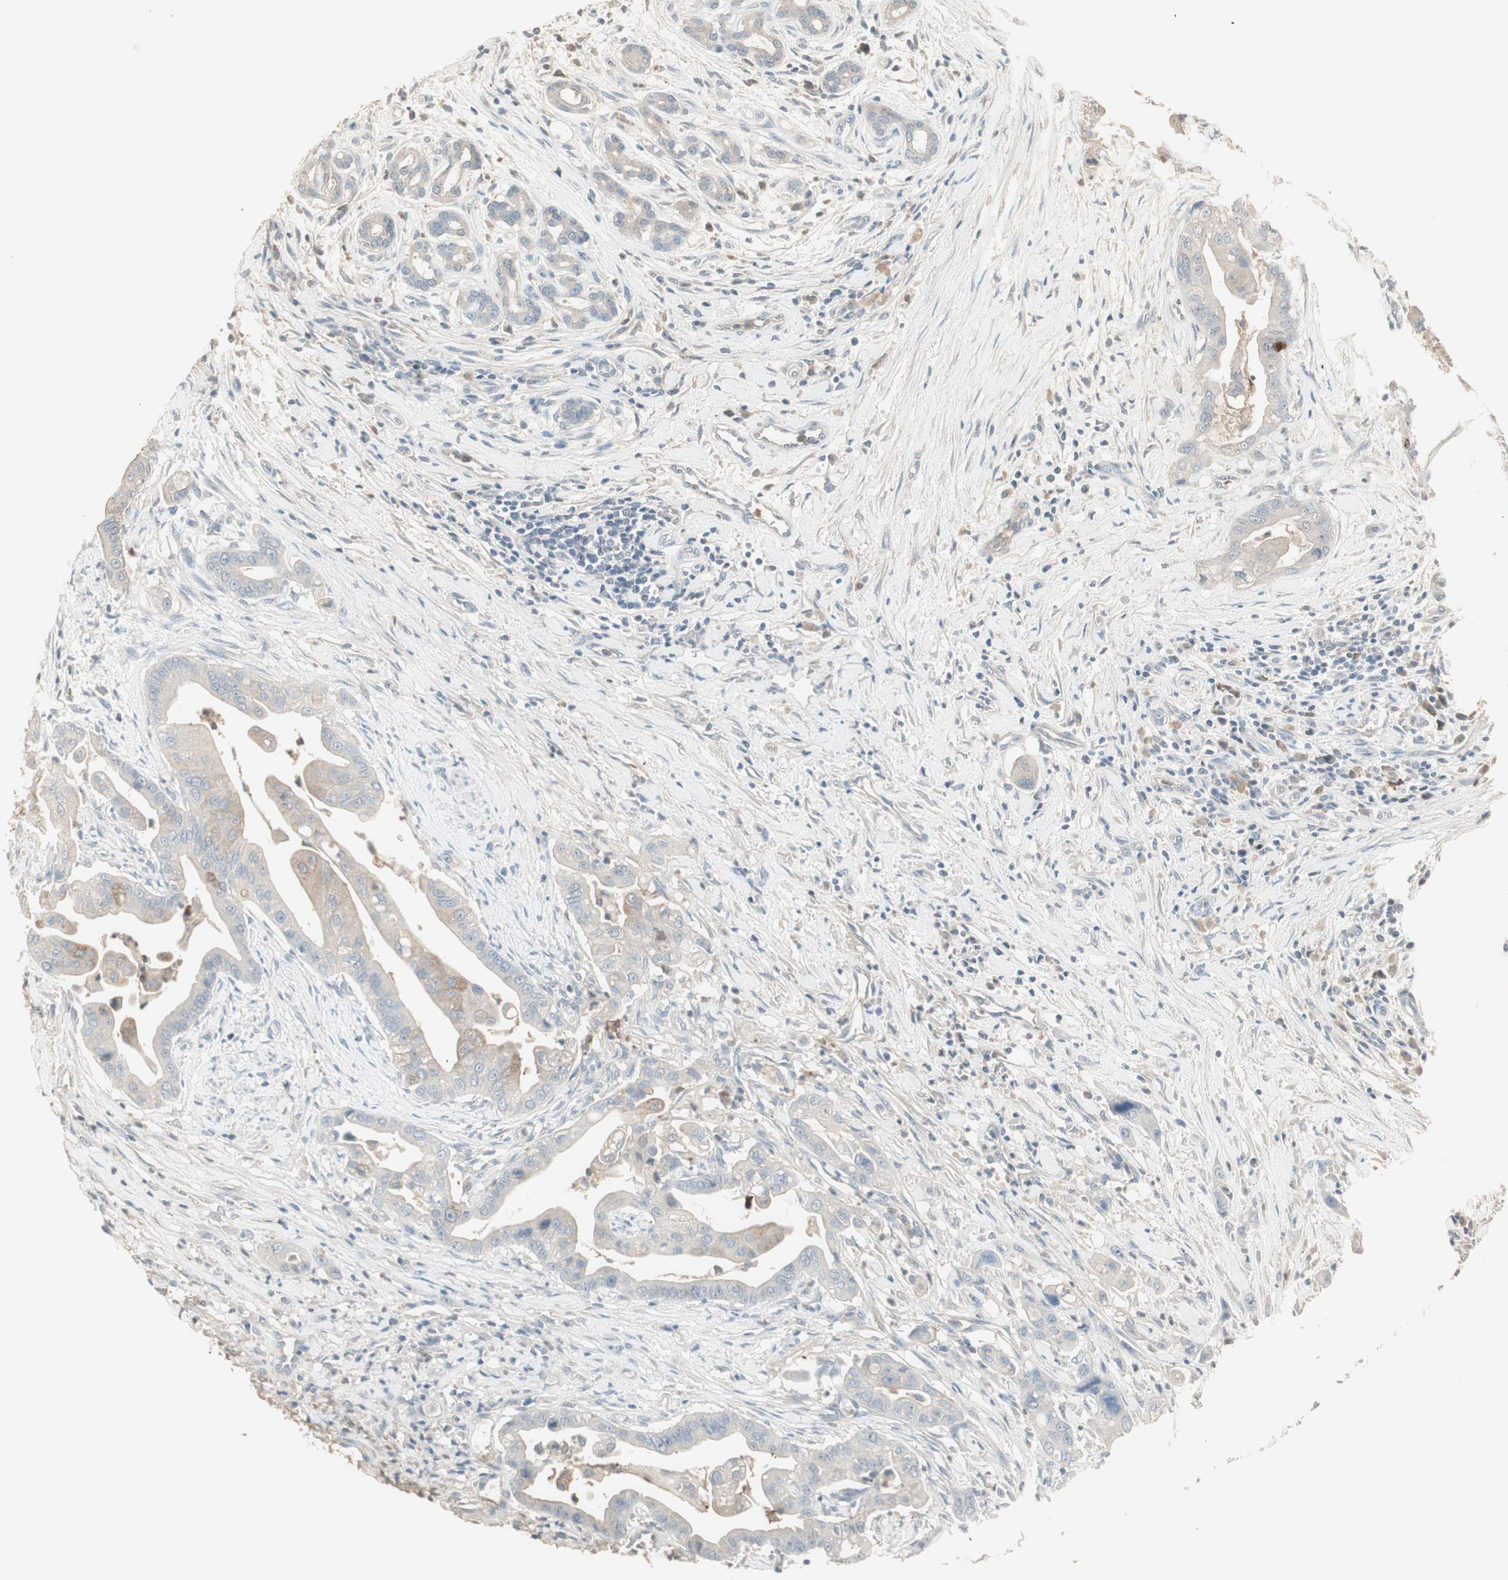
{"staining": {"intensity": "negative", "quantity": "none", "location": "none"}, "tissue": "pancreatic cancer", "cell_type": "Tumor cells", "image_type": "cancer", "snomed": [{"axis": "morphology", "description": "Adenocarcinoma, NOS"}, {"axis": "topography", "description": "Pancreas"}], "caption": "The photomicrograph demonstrates no staining of tumor cells in adenocarcinoma (pancreatic). The staining is performed using DAB (3,3'-diaminobenzidine) brown chromogen with nuclei counter-stained in using hematoxylin.", "gene": "IFNG", "patient": {"sex": "female", "age": 75}}